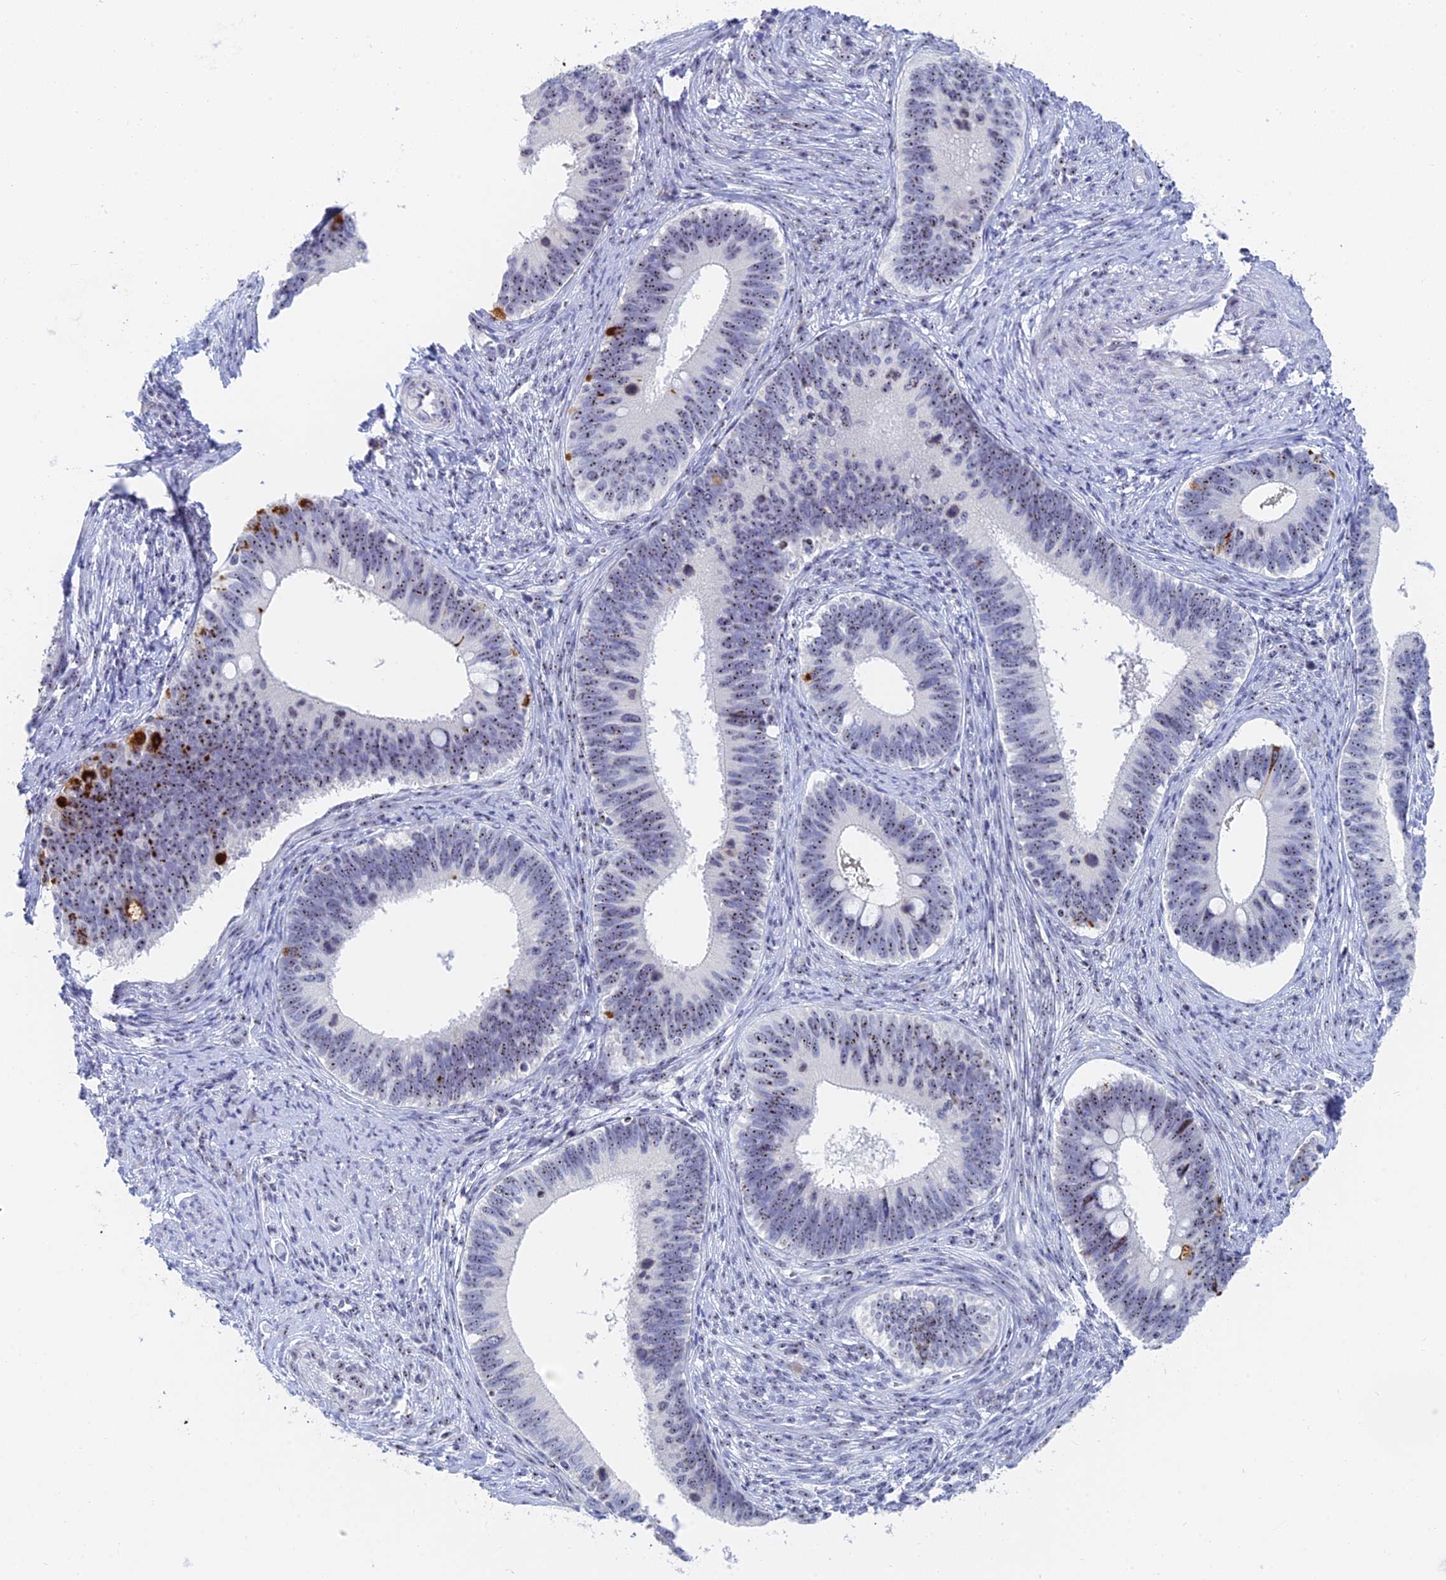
{"staining": {"intensity": "moderate", "quantity": ">75%", "location": "nuclear"}, "tissue": "cervical cancer", "cell_type": "Tumor cells", "image_type": "cancer", "snomed": [{"axis": "morphology", "description": "Adenocarcinoma, NOS"}, {"axis": "topography", "description": "Cervix"}], "caption": "IHC histopathology image of neoplastic tissue: cervical cancer stained using immunohistochemistry displays medium levels of moderate protein expression localized specifically in the nuclear of tumor cells, appearing as a nuclear brown color.", "gene": "RSL1D1", "patient": {"sex": "female", "age": 42}}